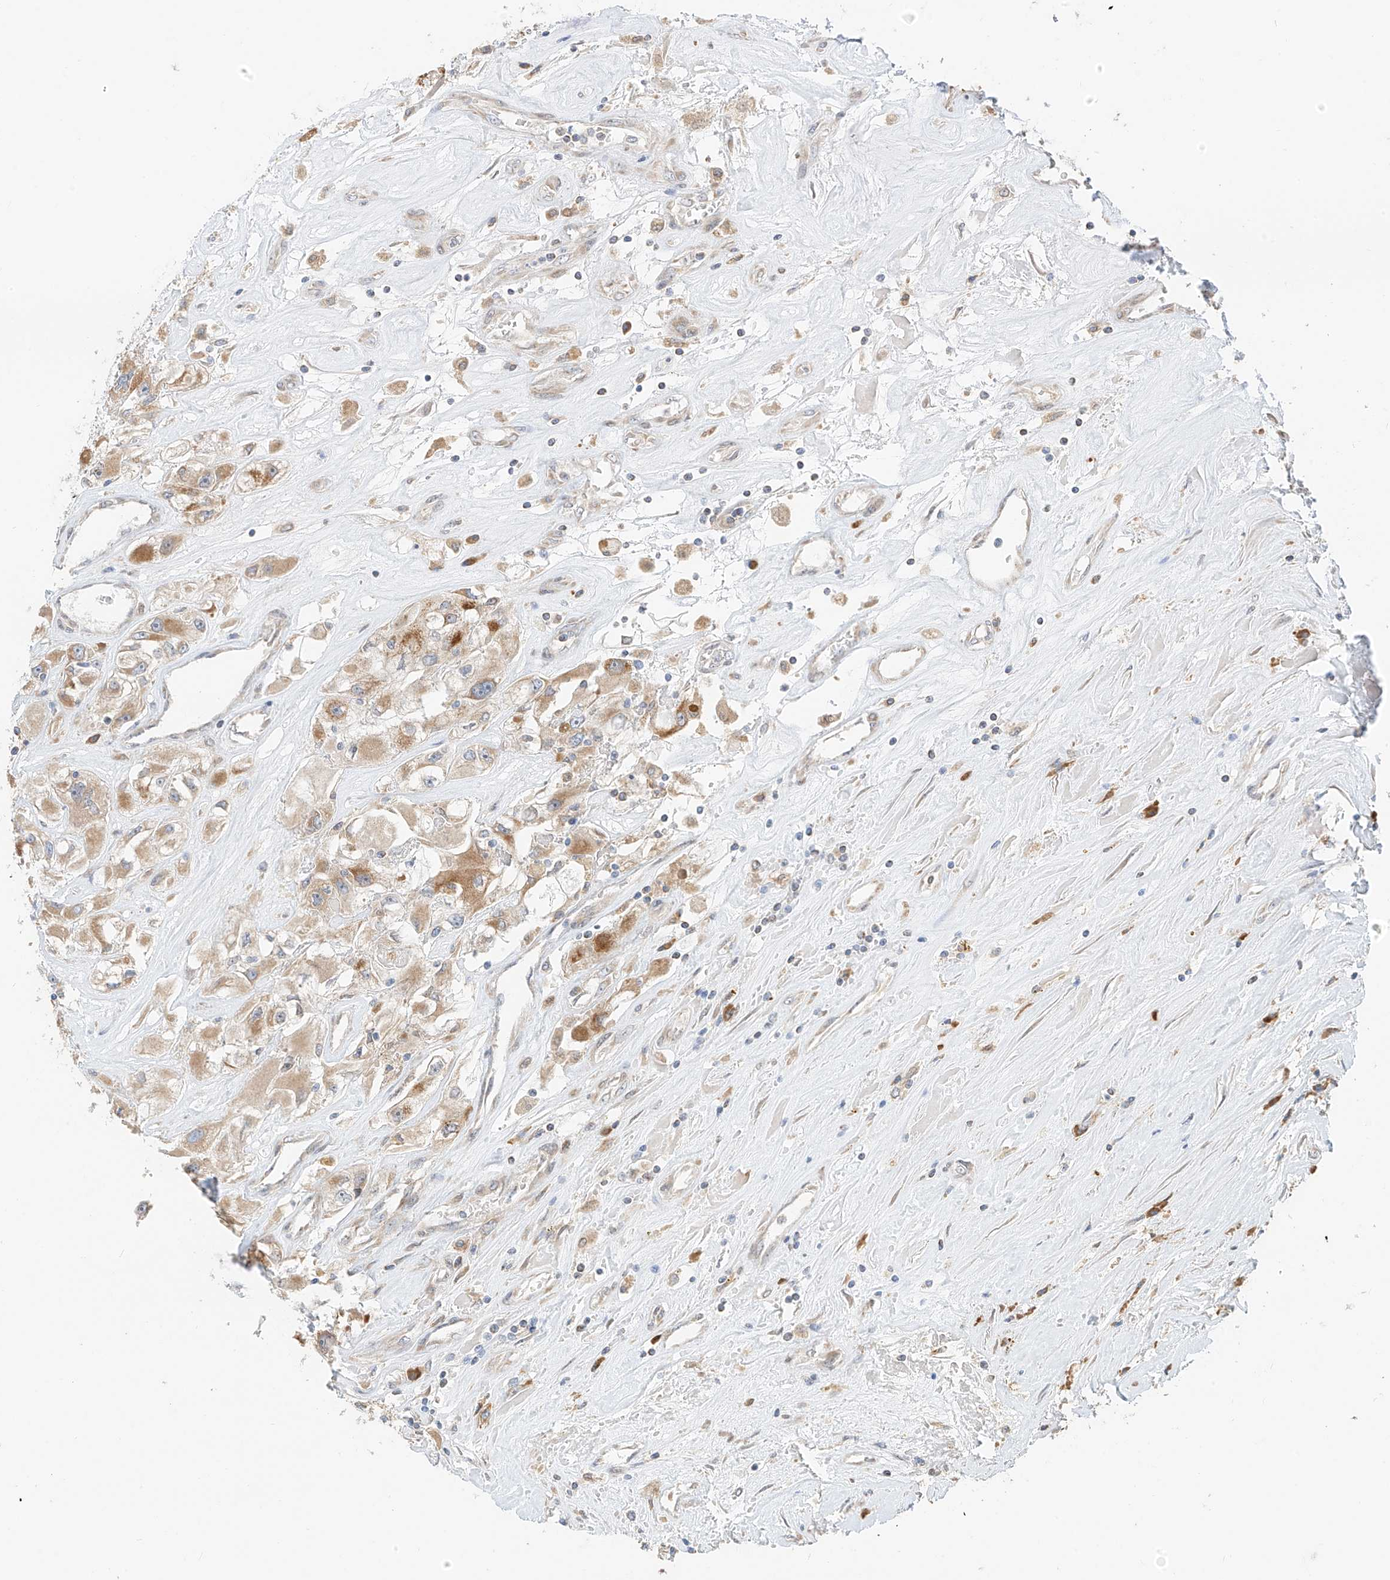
{"staining": {"intensity": "moderate", "quantity": ">75%", "location": "cytoplasmic/membranous"}, "tissue": "renal cancer", "cell_type": "Tumor cells", "image_type": "cancer", "snomed": [{"axis": "morphology", "description": "Adenocarcinoma, NOS"}, {"axis": "topography", "description": "Kidney"}], "caption": "Immunohistochemistry (DAB (3,3'-diaminobenzidine)) staining of human adenocarcinoma (renal) demonstrates moderate cytoplasmic/membranous protein staining in approximately >75% of tumor cells. The protein of interest is shown in brown color, while the nuclei are stained blue.", "gene": "PPA2", "patient": {"sex": "female", "age": 52}}